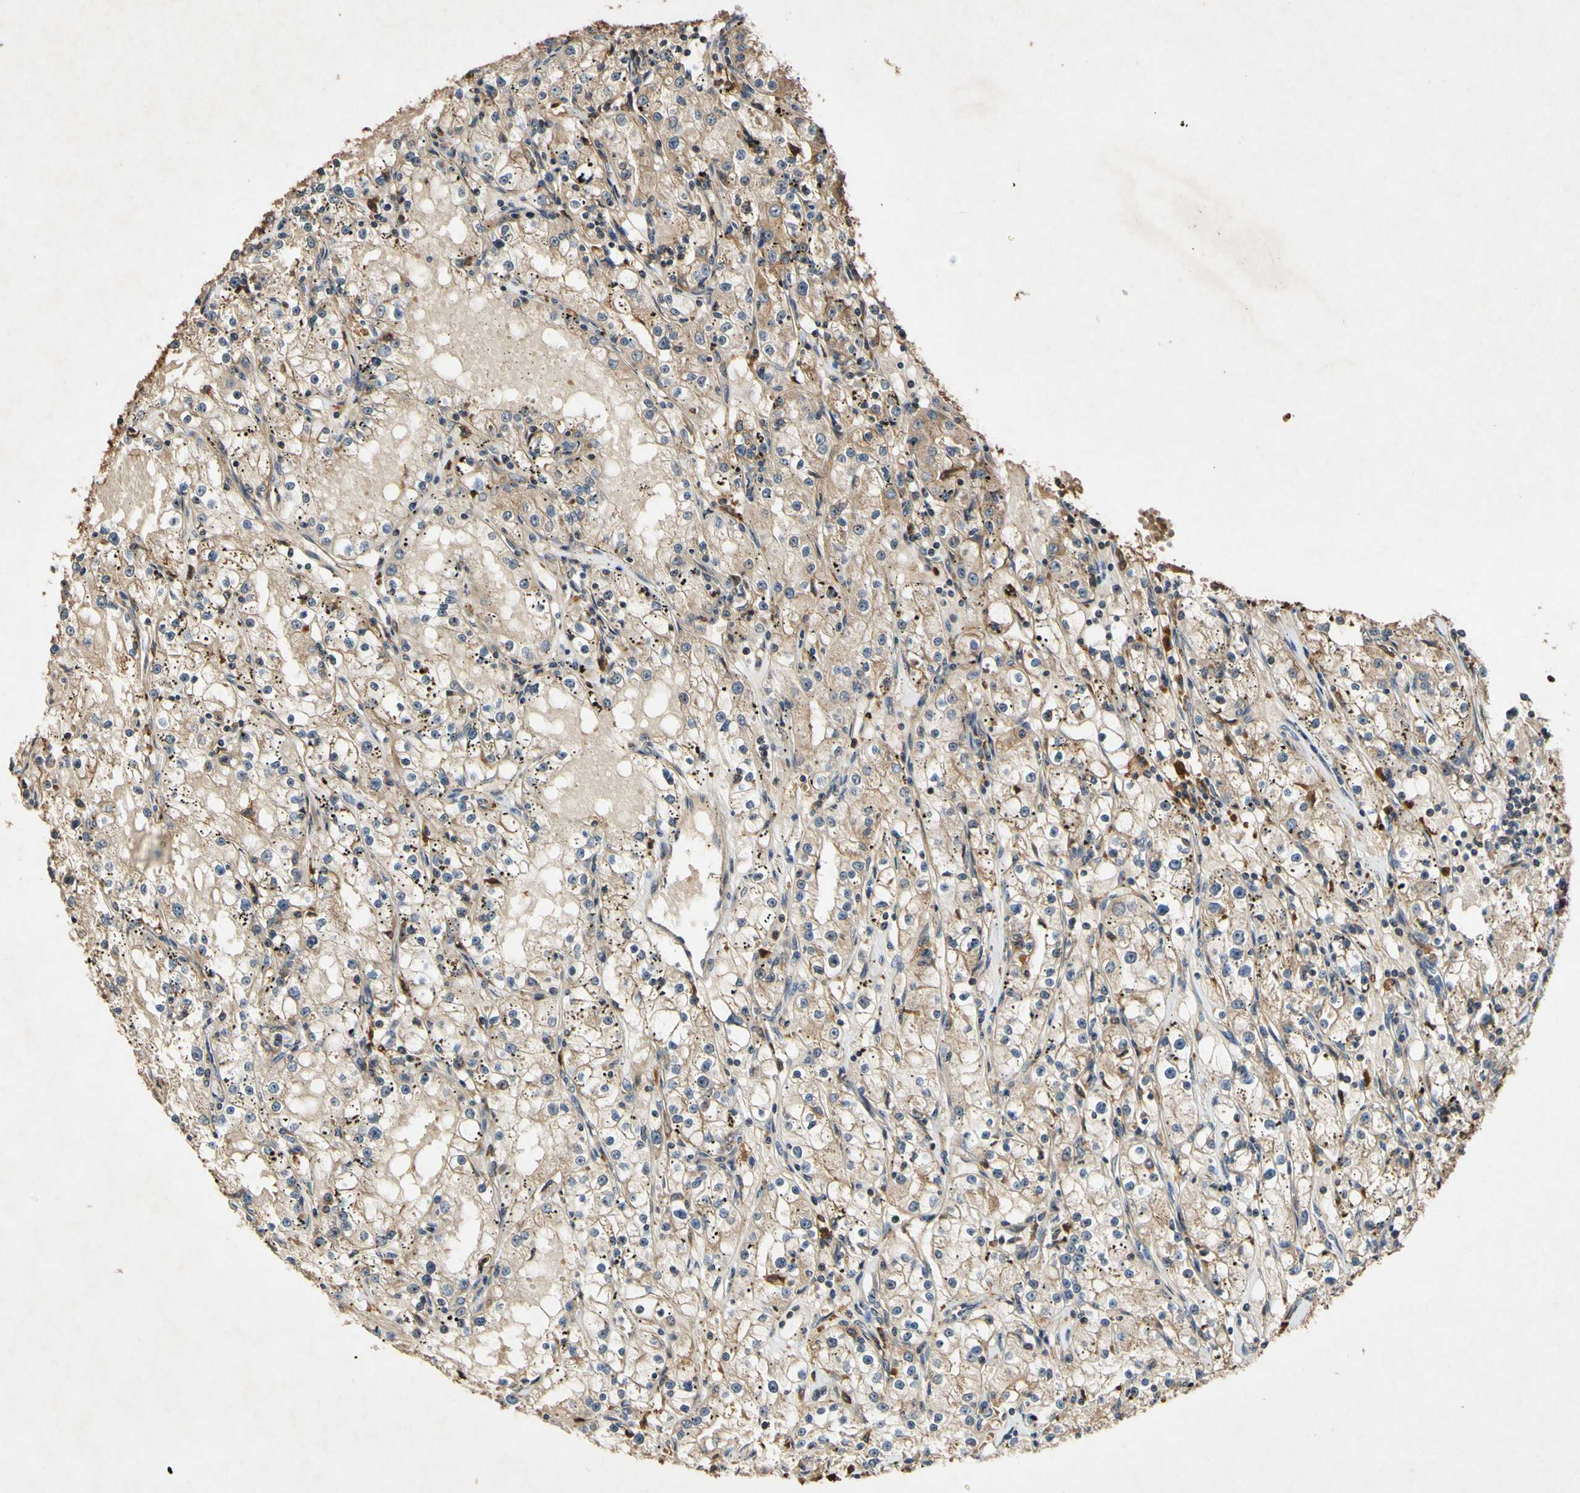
{"staining": {"intensity": "weak", "quantity": "25%-75%", "location": "cytoplasmic/membranous"}, "tissue": "renal cancer", "cell_type": "Tumor cells", "image_type": "cancer", "snomed": [{"axis": "morphology", "description": "Adenocarcinoma, NOS"}, {"axis": "topography", "description": "Kidney"}], "caption": "Renal adenocarcinoma tissue reveals weak cytoplasmic/membranous expression in about 25%-75% of tumor cells, visualized by immunohistochemistry.", "gene": "PLAT", "patient": {"sex": "male", "age": 56}}